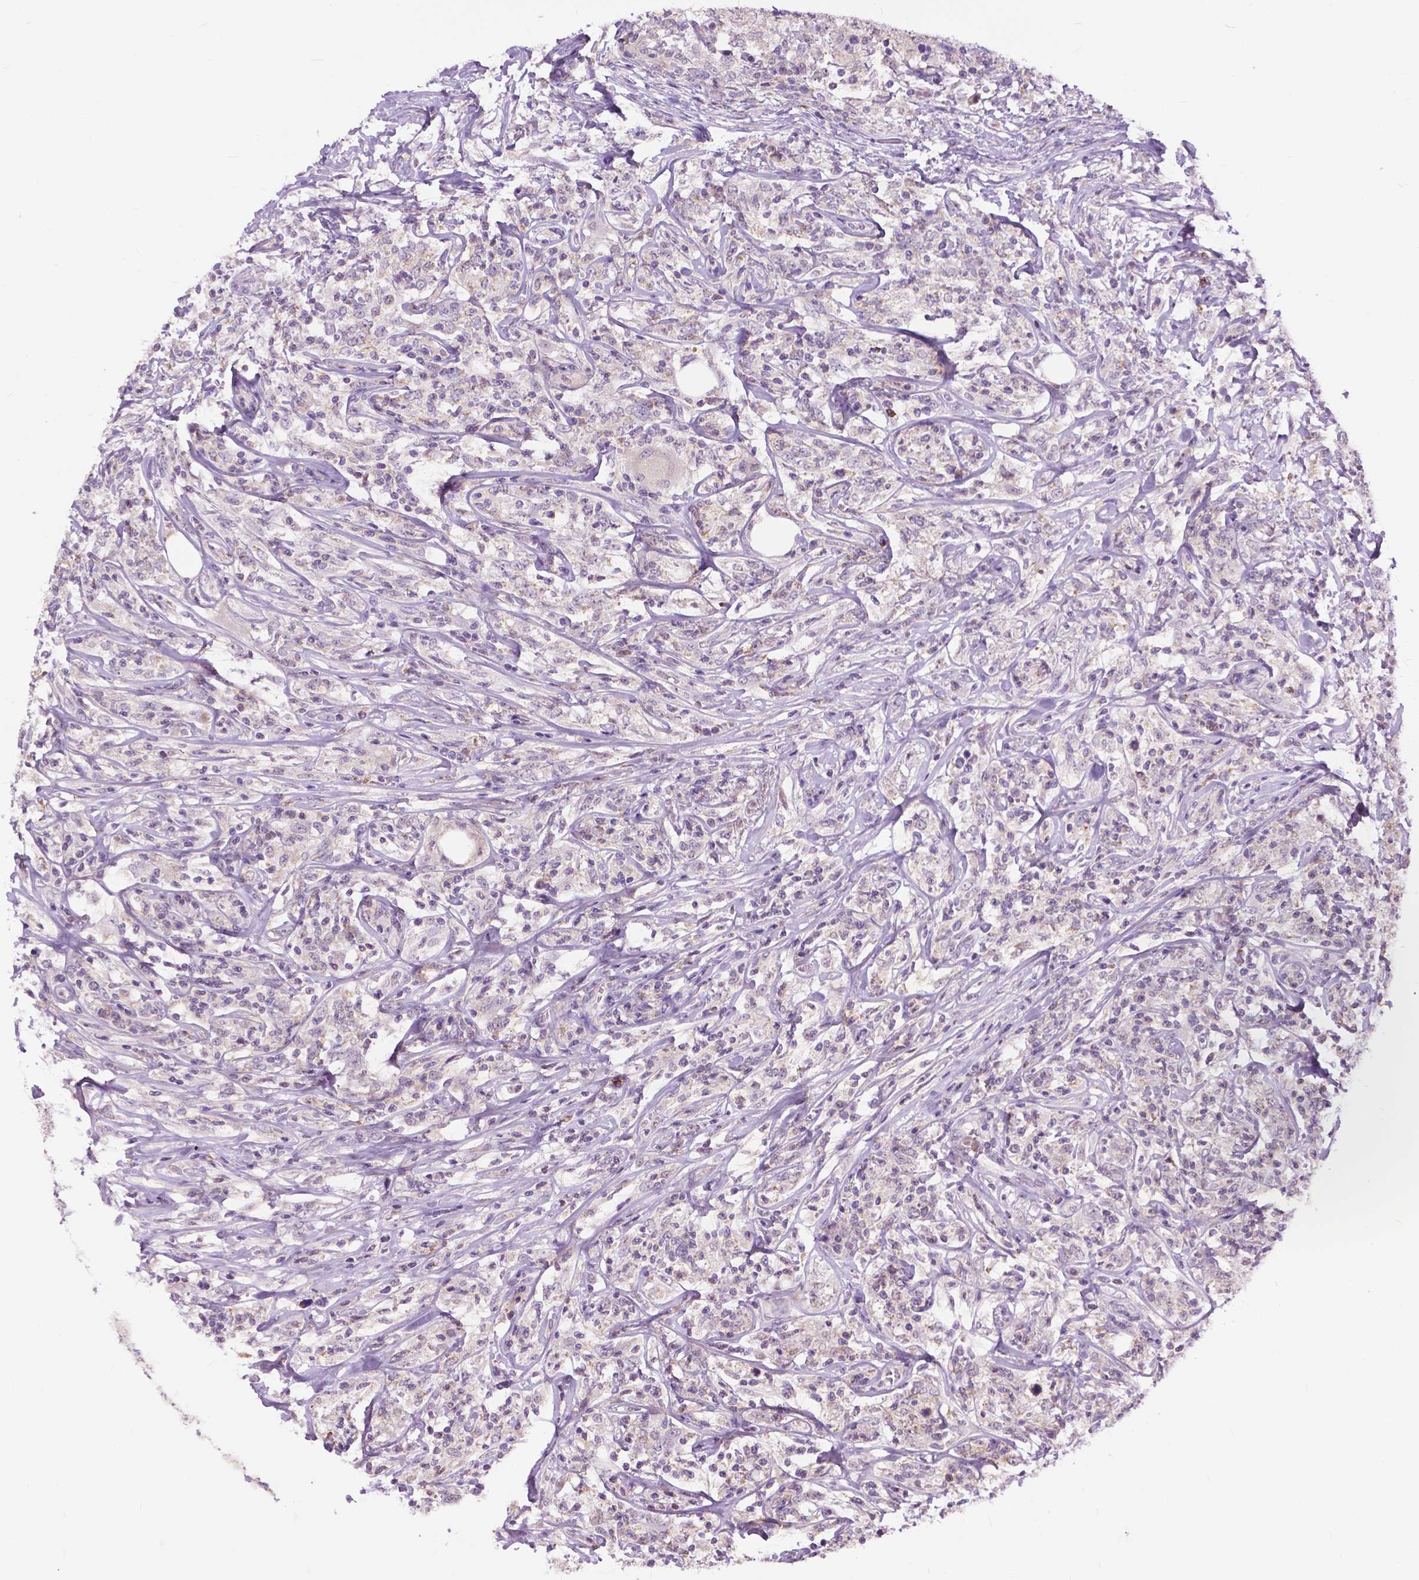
{"staining": {"intensity": "negative", "quantity": "none", "location": "none"}, "tissue": "lymphoma", "cell_type": "Tumor cells", "image_type": "cancer", "snomed": [{"axis": "morphology", "description": "Malignant lymphoma, non-Hodgkin's type, High grade"}, {"axis": "topography", "description": "Lymph node"}], "caption": "Tumor cells are negative for protein expression in human lymphoma.", "gene": "TTC9B", "patient": {"sex": "female", "age": 84}}